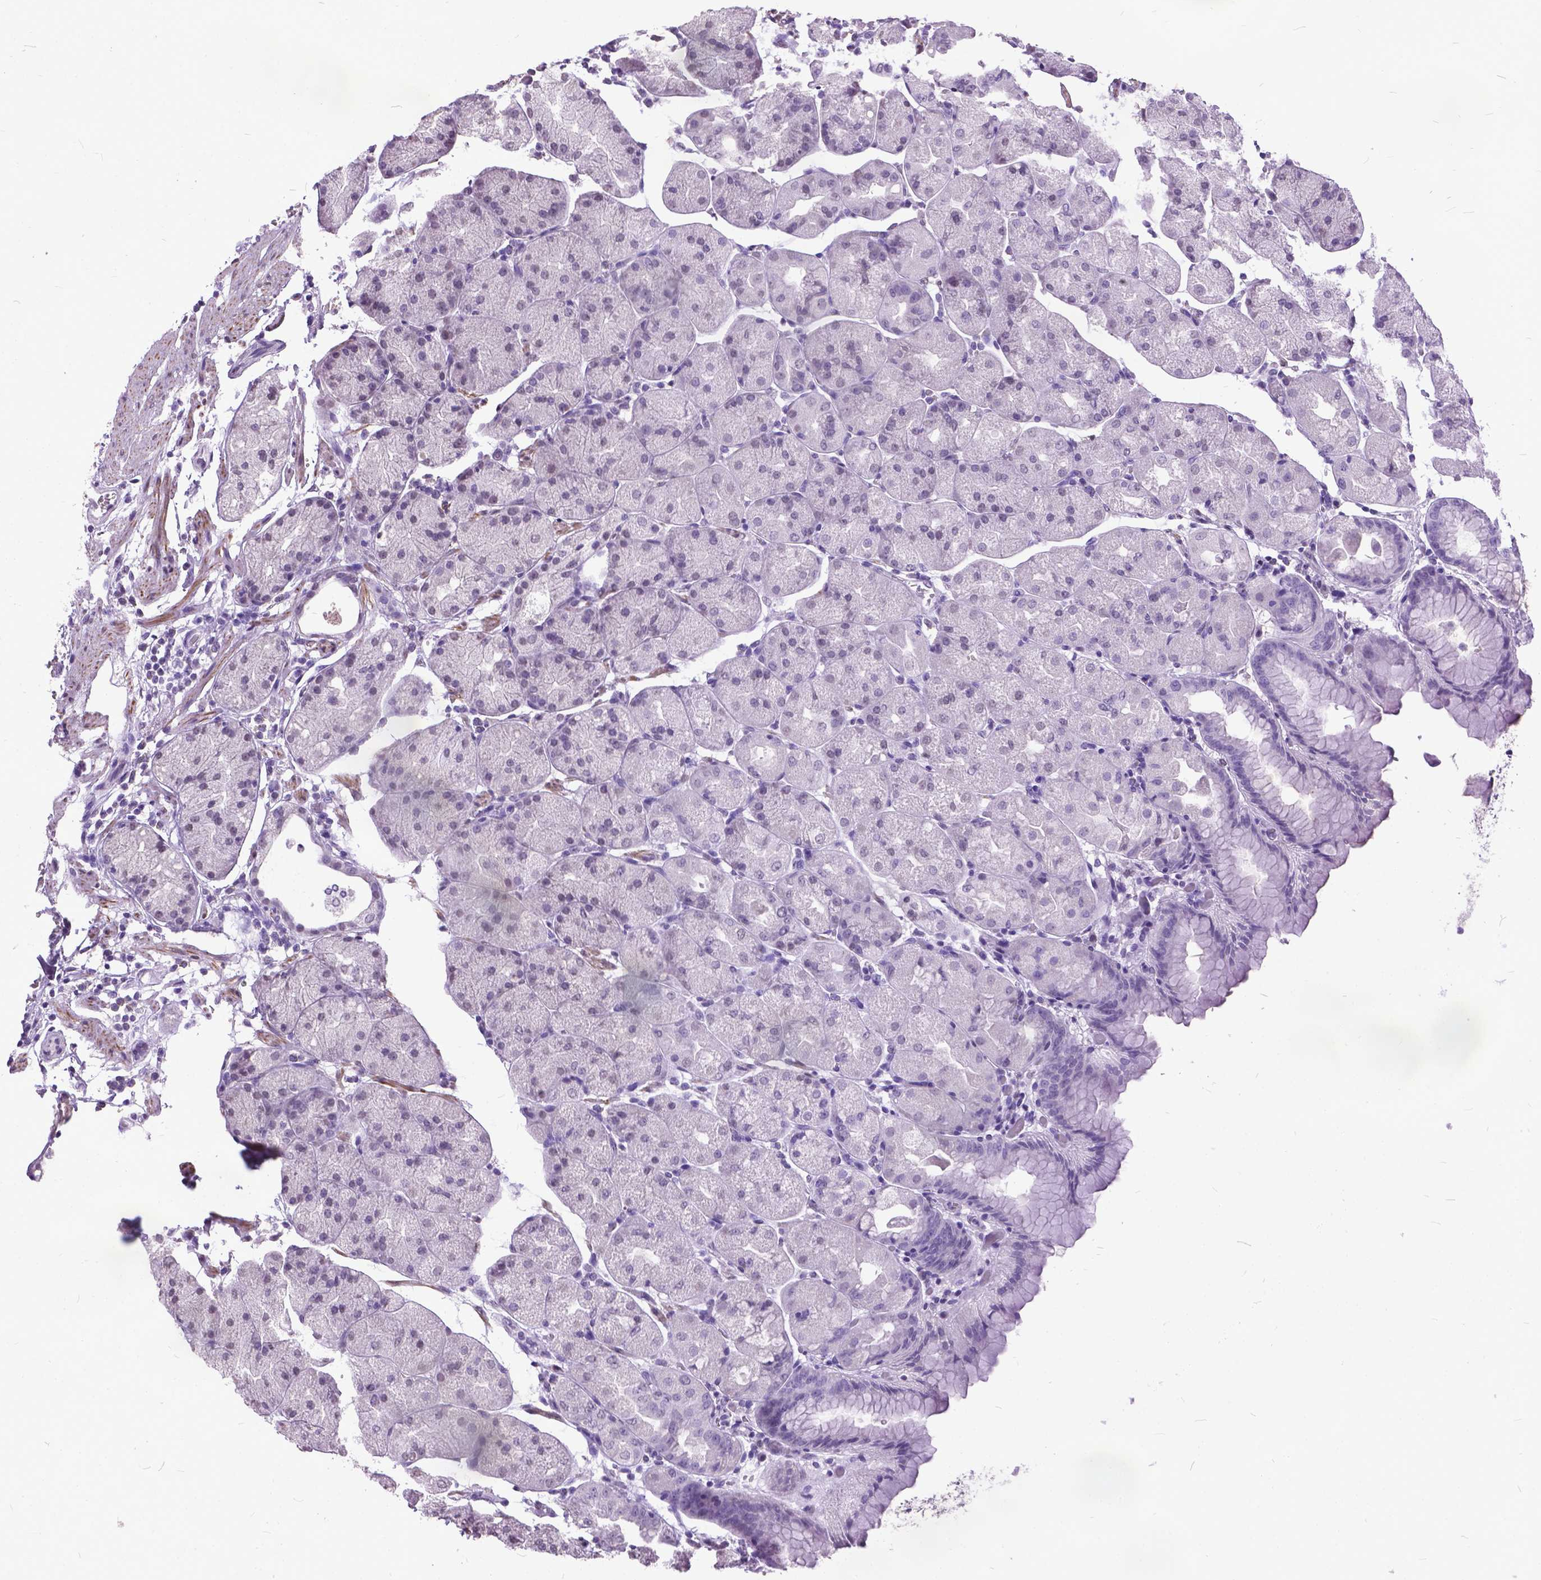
{"staining": {"intensity": "negative", "quantity": "none", "location": "none"}, "tissue": "stomach", "cell_type": "Glandular cells", "image_type": "normal", "snomed": [{"axis": "morphology", "description": "Normal tissue, NOS"}, {"axis": "topography", "description": "Stomach, upper"}, {"axis": "topography", "description": "Stomach"}, {"axis": "topography", "description": "Stomach, lower"}], "caption": "Immunohistochemistry (IHC) micrograph of benign stomach: human stomach stained with DAB (3,3'-diaminobenzidine) demonstrates no significant protein expression in glandular cells.", "gene": "MARCHF10", "patient": {"sex": "male", "age": 62}}